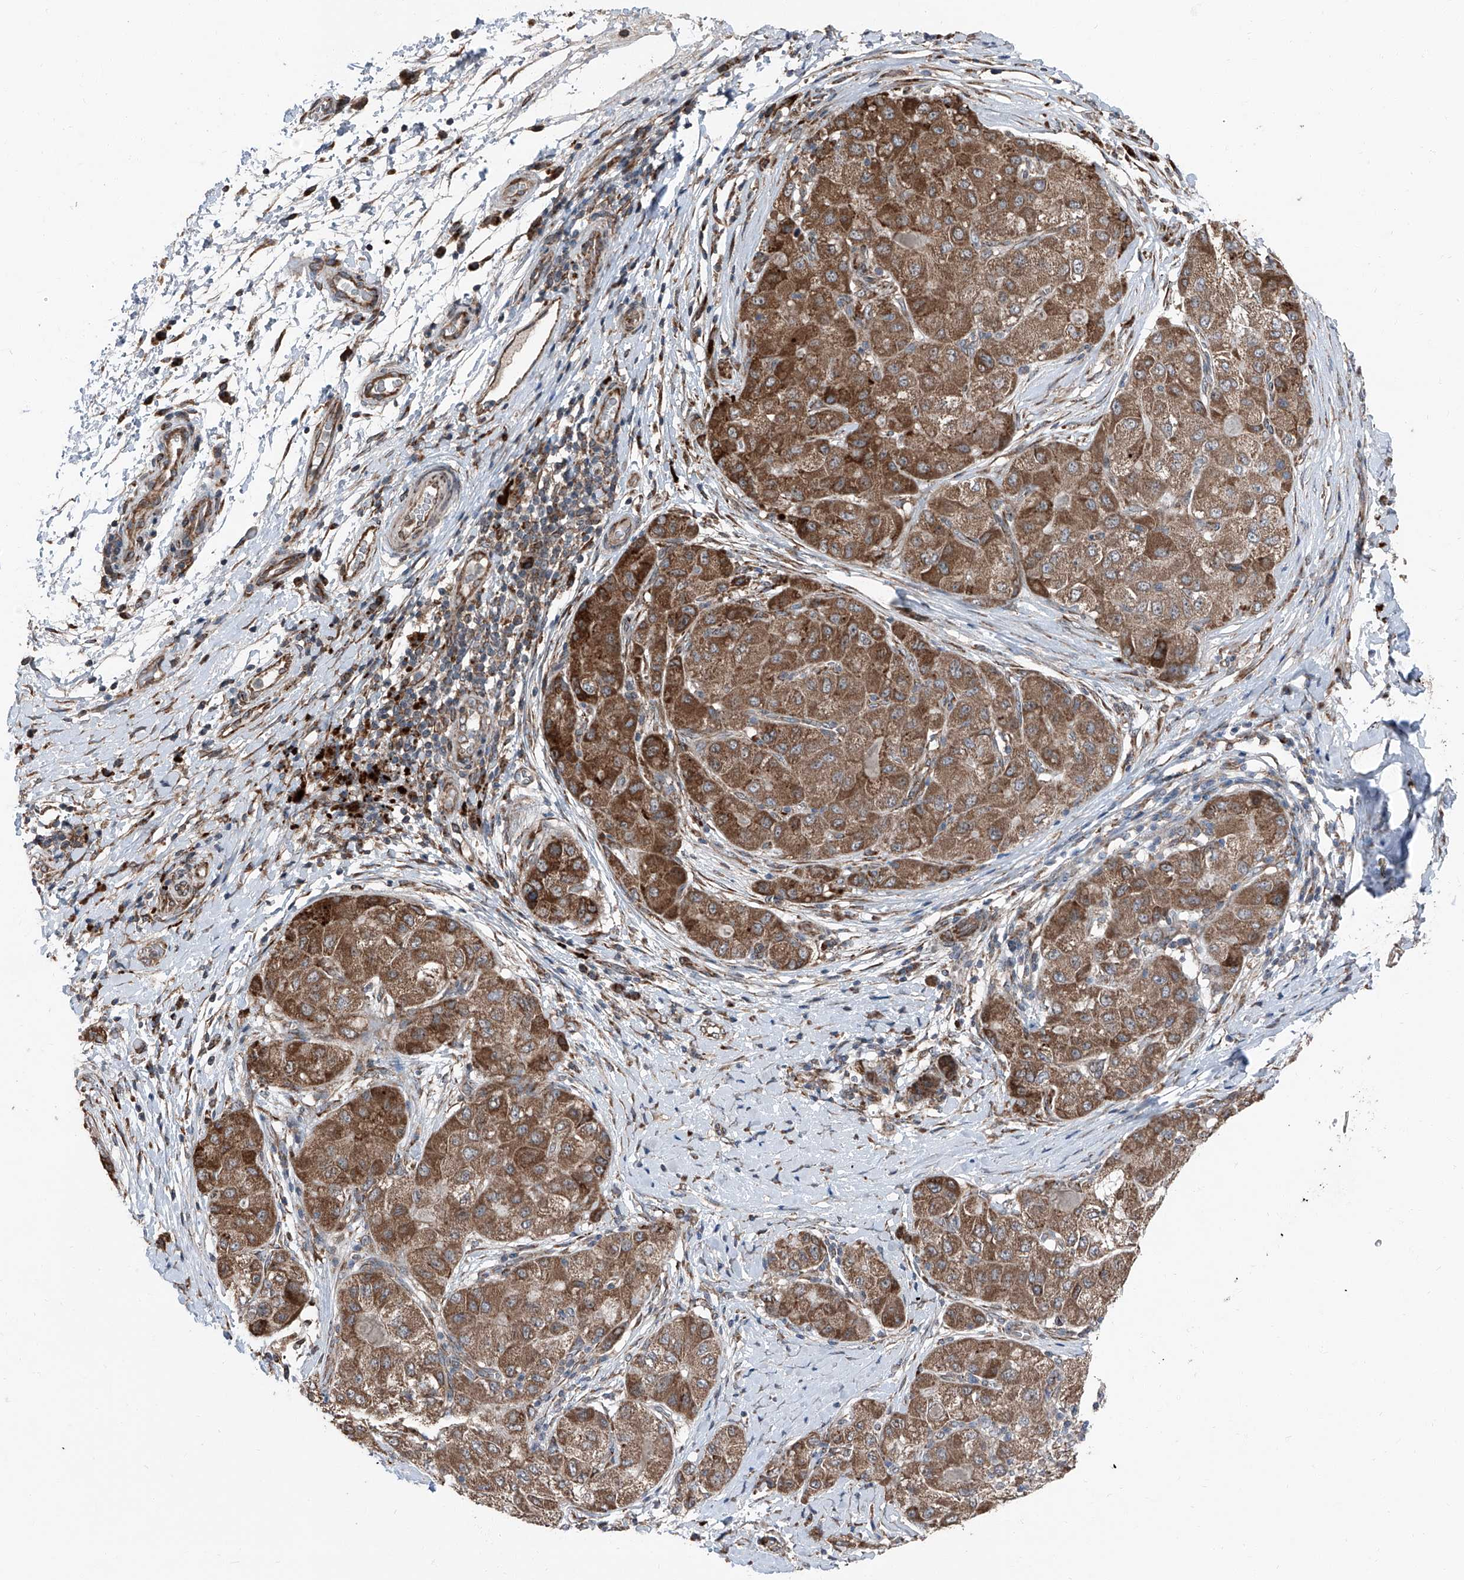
{"staining": {"intensity": "moderate", "quantity": ">75%", "location": "cytoplasmic/membranous"}, "tissue": "liver cancer", "cell_type": "Tumor cells", "image_type": "cancer", "snomed": [{"axis": "morphology", "description": "Carcinoma, Hepatocellular, NOS"}, {"axis": "topography", "description": "Liver"}], "caption": "Moderate cytoplasmic/membranous expression for a protein is identified in approximately >75% of tumor cells of liver cancer using immunohistochemistry (IHC).", "gene": "LIMK1", "patient": {"sex": "male", "age": 80}}